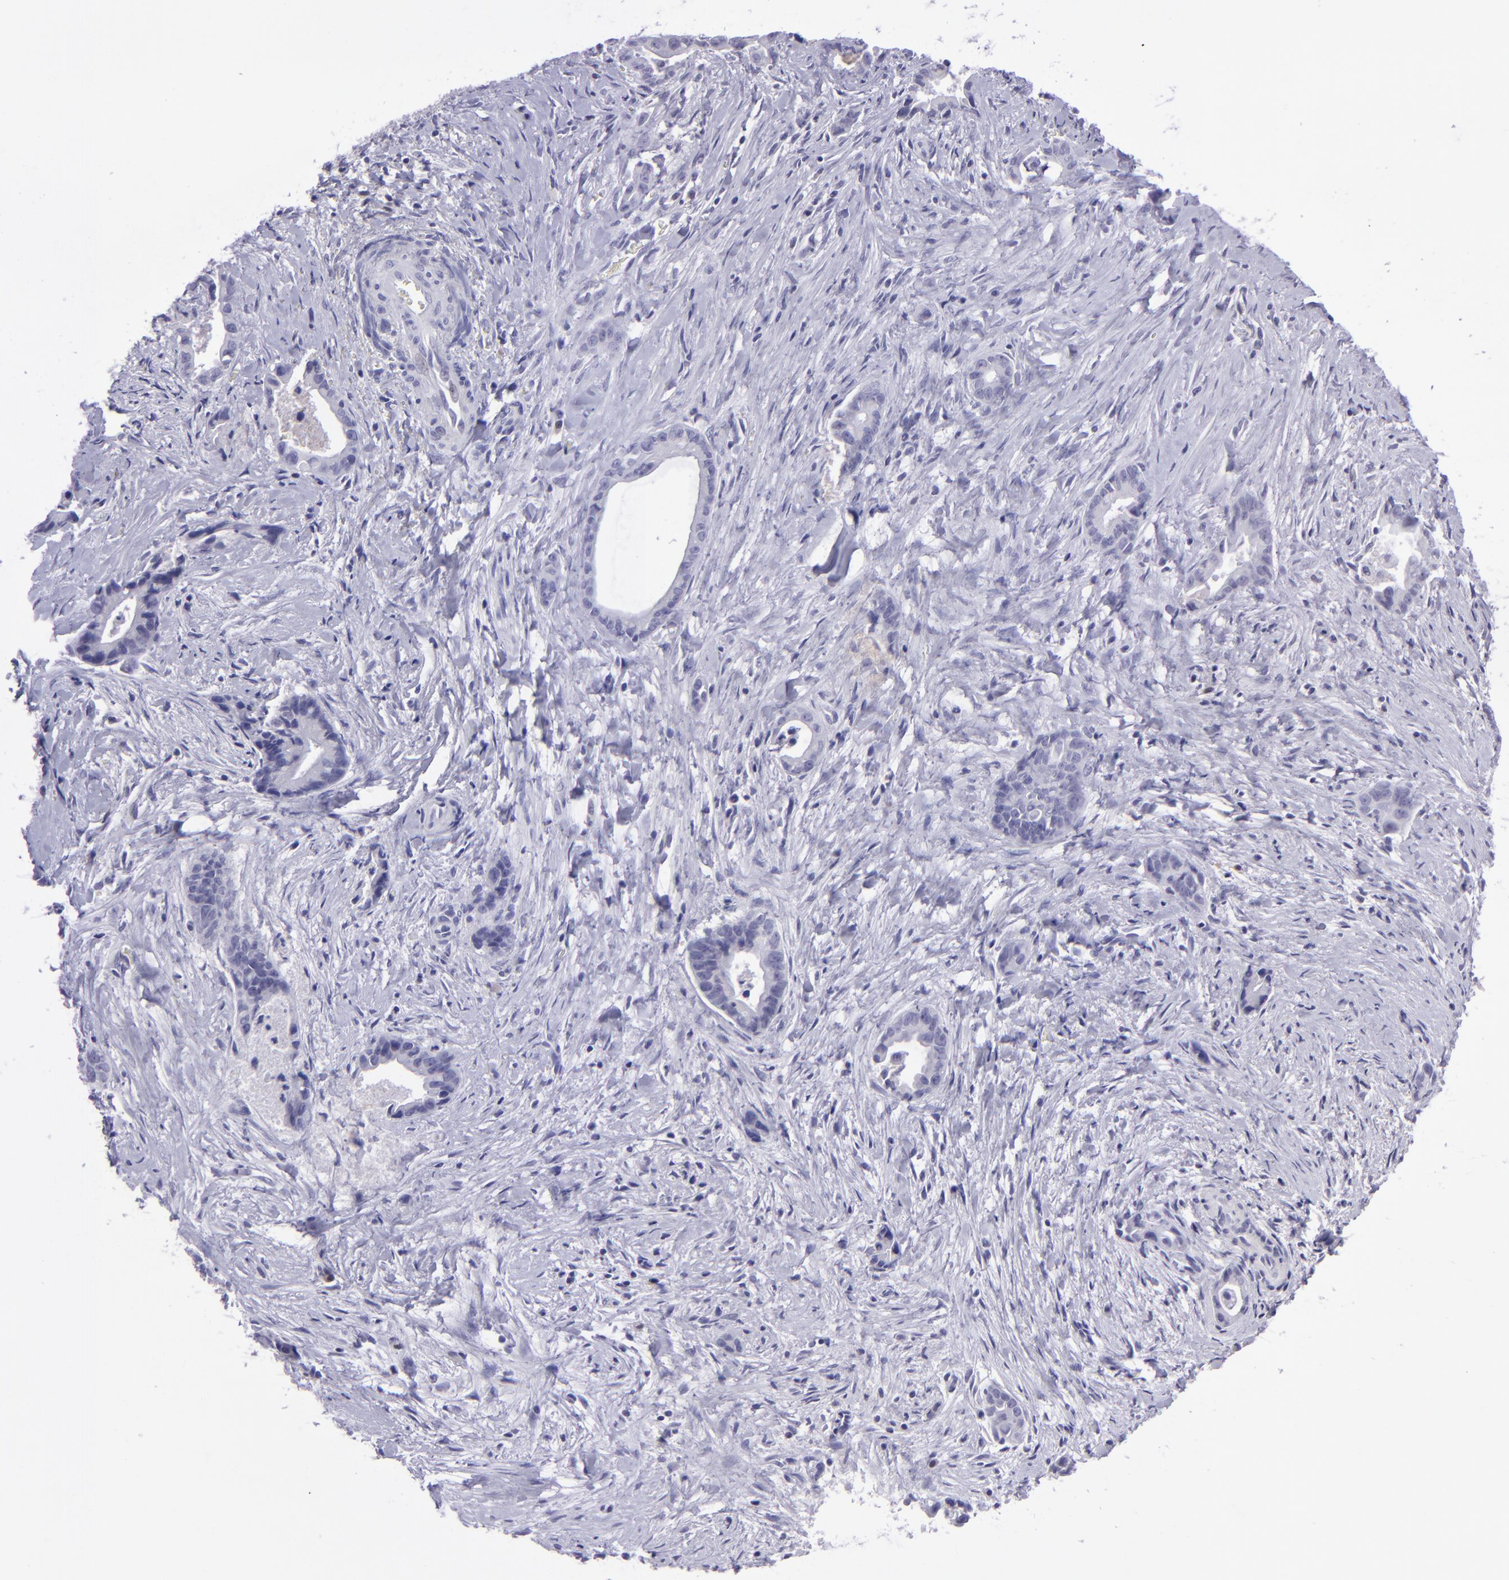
{"staining": {"intensity": "negative", "quantity": "none", "location": "none"}, "tissue": "liver cancer", "cell_type": "Tumor cells", "image_type": "cancer", "snomed": [{"axis": "morphology", "description": "Cholangiocarcinoma"}, {"axis": "topography", "description": "Liver"}], "caption": "The histopathology image demonstrates no significant staining in tumor cells of liver cholangiocarcinoma.", "gene": "POU2F2", "patient": {"sex": "female", "age": 55}}